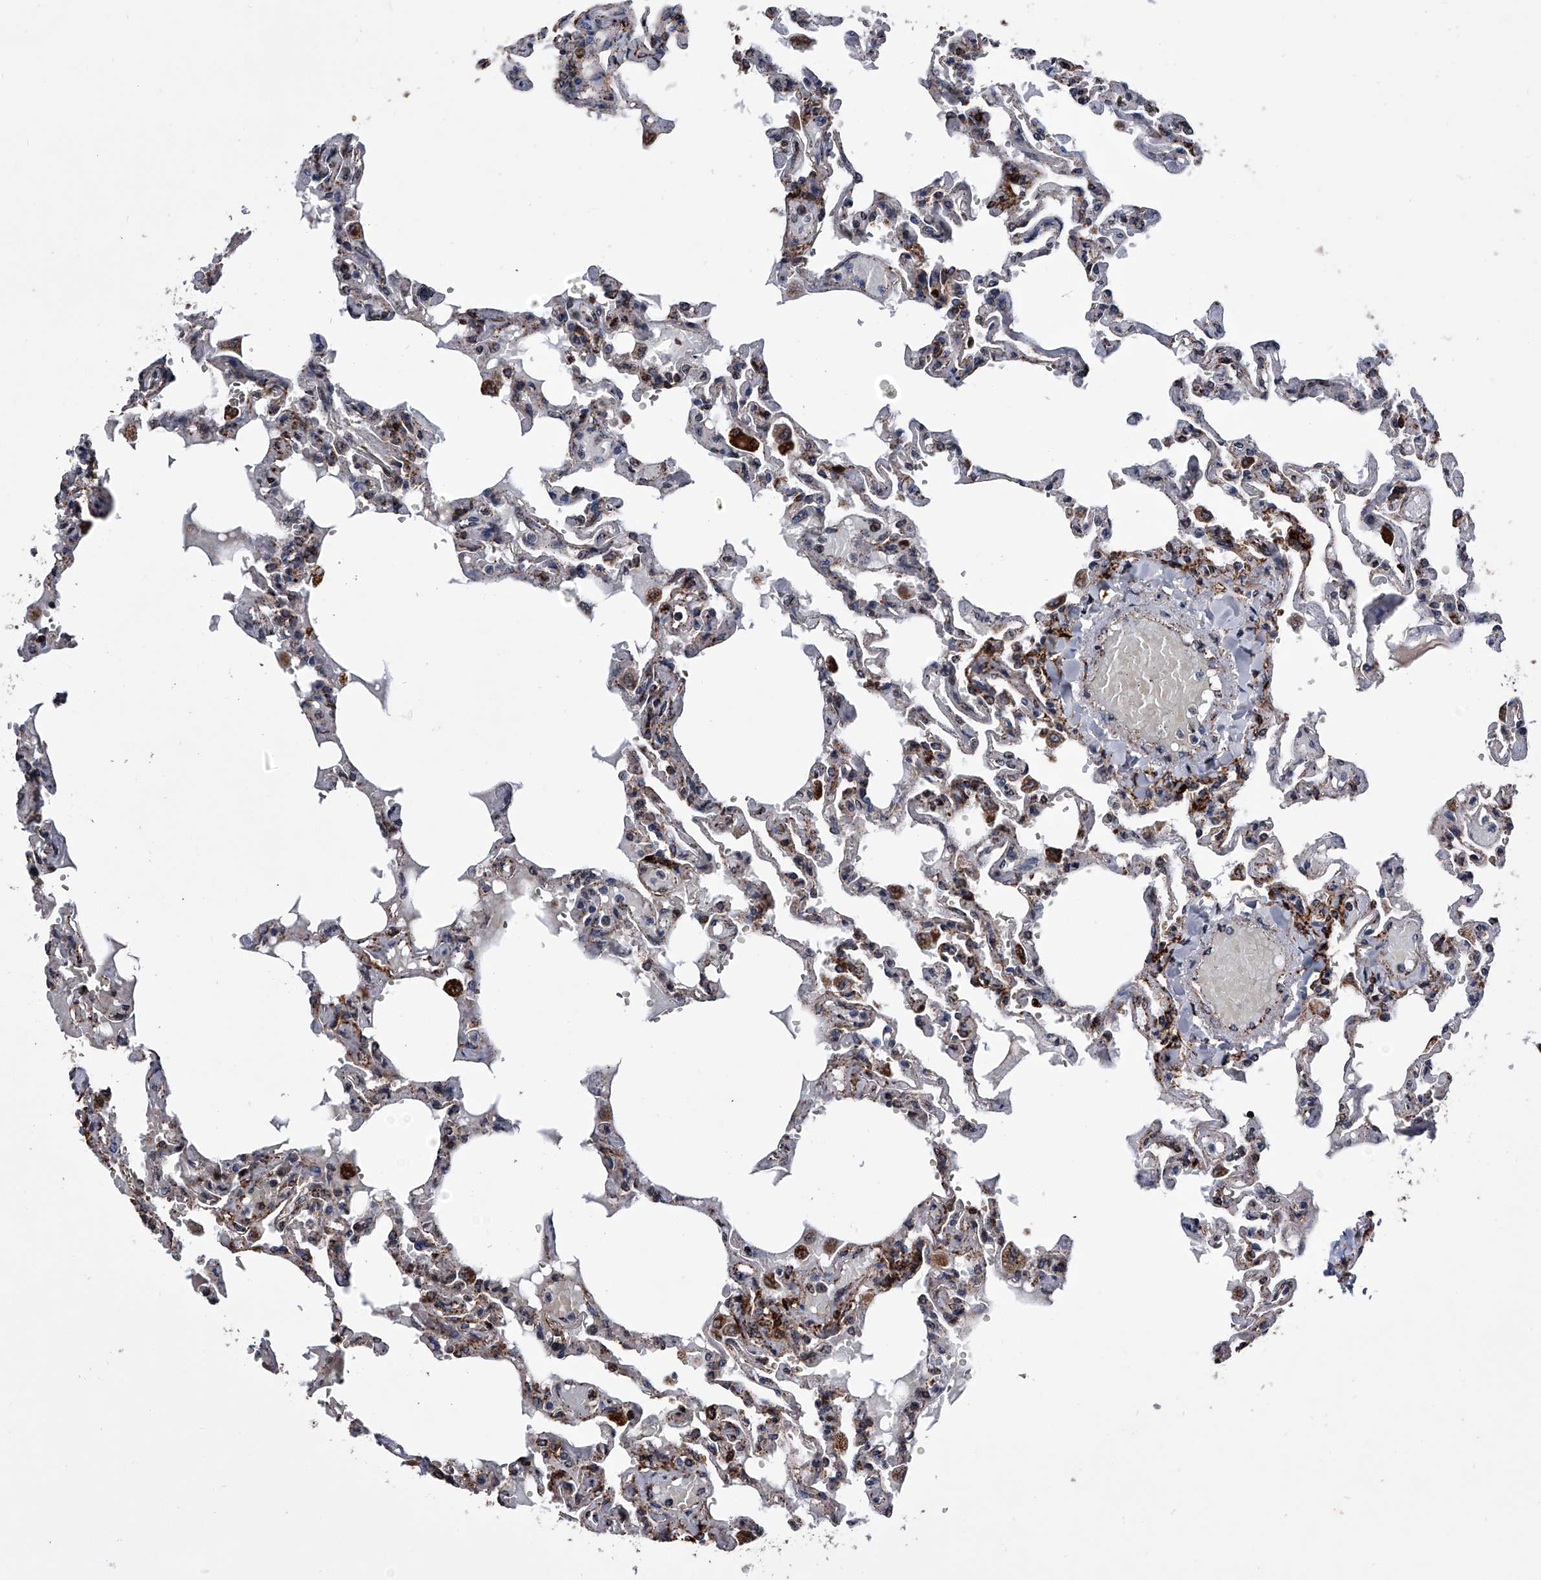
{"staining": {"intensity": "moderate", "quantity": "25%-75%", "location": "cytoplasmic/membranous,nuclear"}, "tissue": "lung", "cell_type": "Alveolar cells", "image_type": "normal", "snomed": [{"axis": "morphology", "description": "Normal tissue, NOS"}, {"axis": "topography", "description": "Lung"}], "caption": "Moderate cytoplasmic/membranous,nuclear positivity is appreciated in approximately 25%-75% of alveolar cells in unremarkable lung. The staining is performed using DAB (3,3'-diaminobenzidine) brown chromogen to label protein expression. The nuclei are counter-stained blue using hematoxylin.", "gene": "SMPDL3A", "patient": {"sex": "male", "age": 21}}